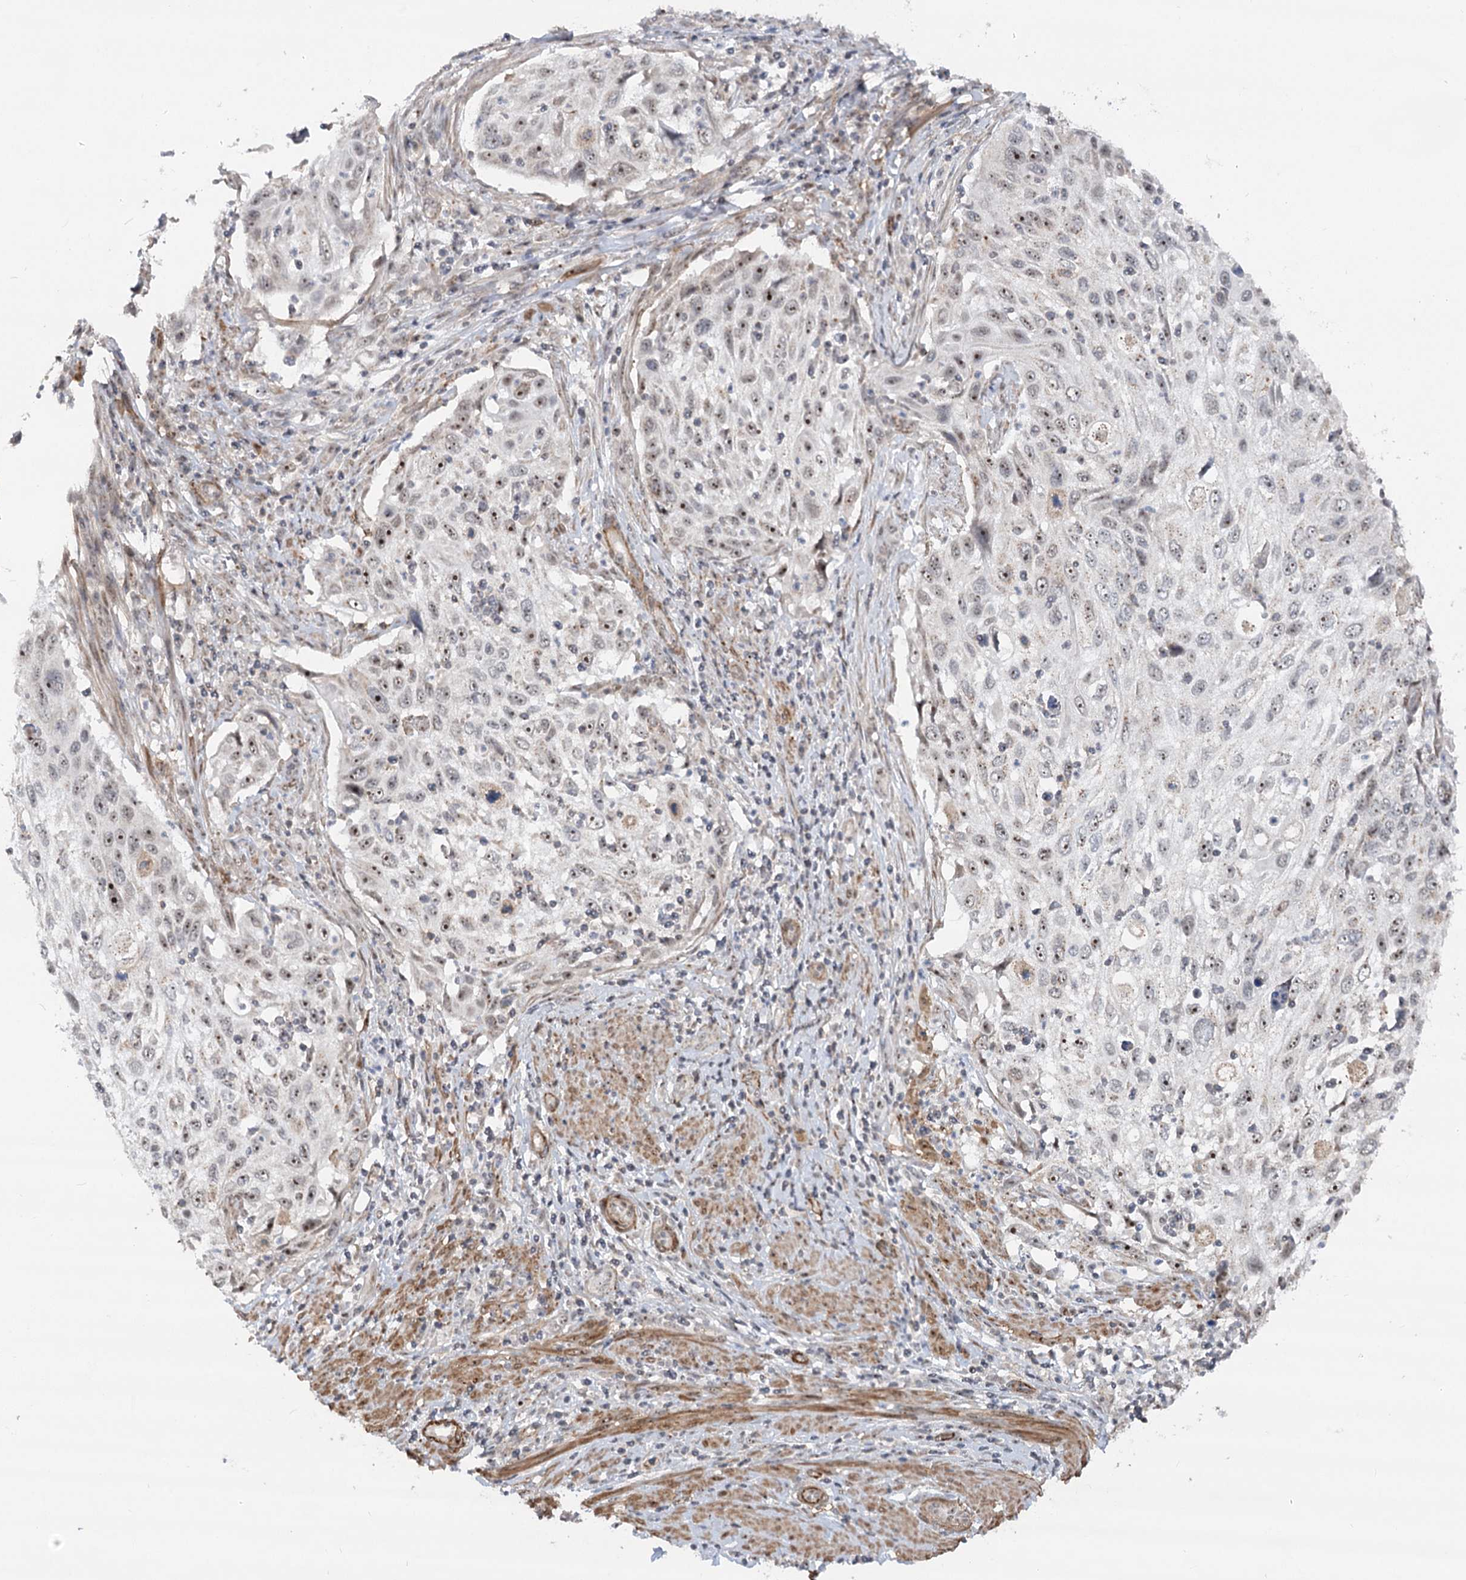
{"staining": {"intensity": "strong", "quantity": "25%-75%", "location": "nuclear"}, "tissue": "cervical cancer", "cell_type": "Tumor cells", "image_type": "cancer", "snomed": [{"axis": "morphology", "description": "Squamous cell carcinoma, NOS"}, {"axis": "topography", "description": "Cervix"}], "caption": "Squamous cell carcinoma (cervical) stained with a protein marker displays strong staining in tumor cells.", "gene": "GNL3L", "patient": {"sex": "female", "age": 70}}